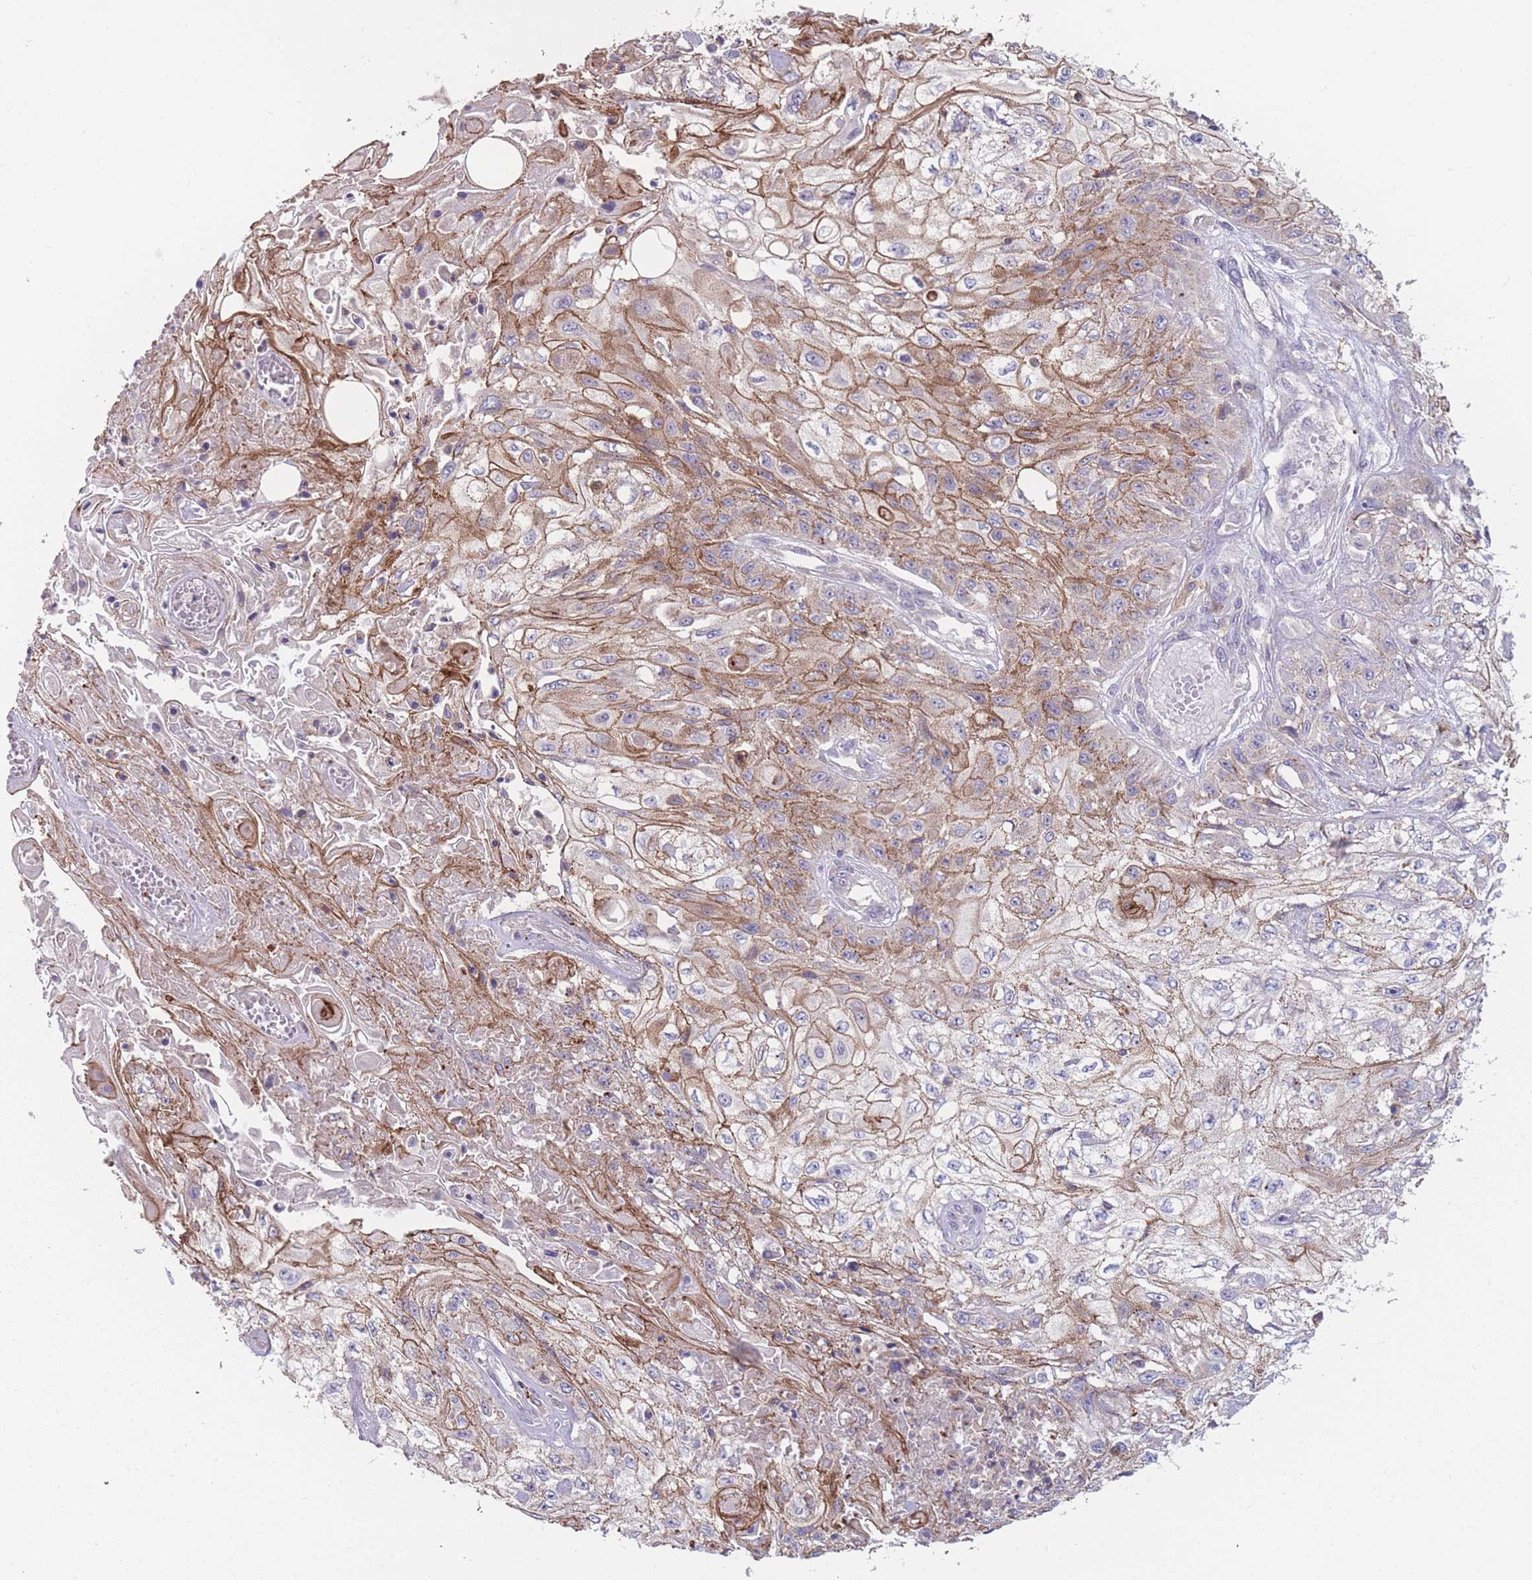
{"staining": {"intensity": "moderate", "quantity": ">75%", "location": "cytoplasmic/membranous"}, "tissue": "skin cancer", "cell_type": "Tumor cells", "image_type": "cancer", "snomed": [{"axis": "morphology", "description": "Squamous cell carcinoma, NOS"}, {"axis": "morphology", "description": "Squamous cell carcinoma, metastatic, NOS"}, {"axis": "topography", "description": "Skin"}, {"axis": "topography", "description": "Lymph node"}], "caption": "This is an image of IHC staining of squamous cell carcinoma (skin), which shows moderate staining in the cytoplasmic/membranous of tumor cells.", "gene": "CD33", "patient": {"sex": "male", "age": 75}}